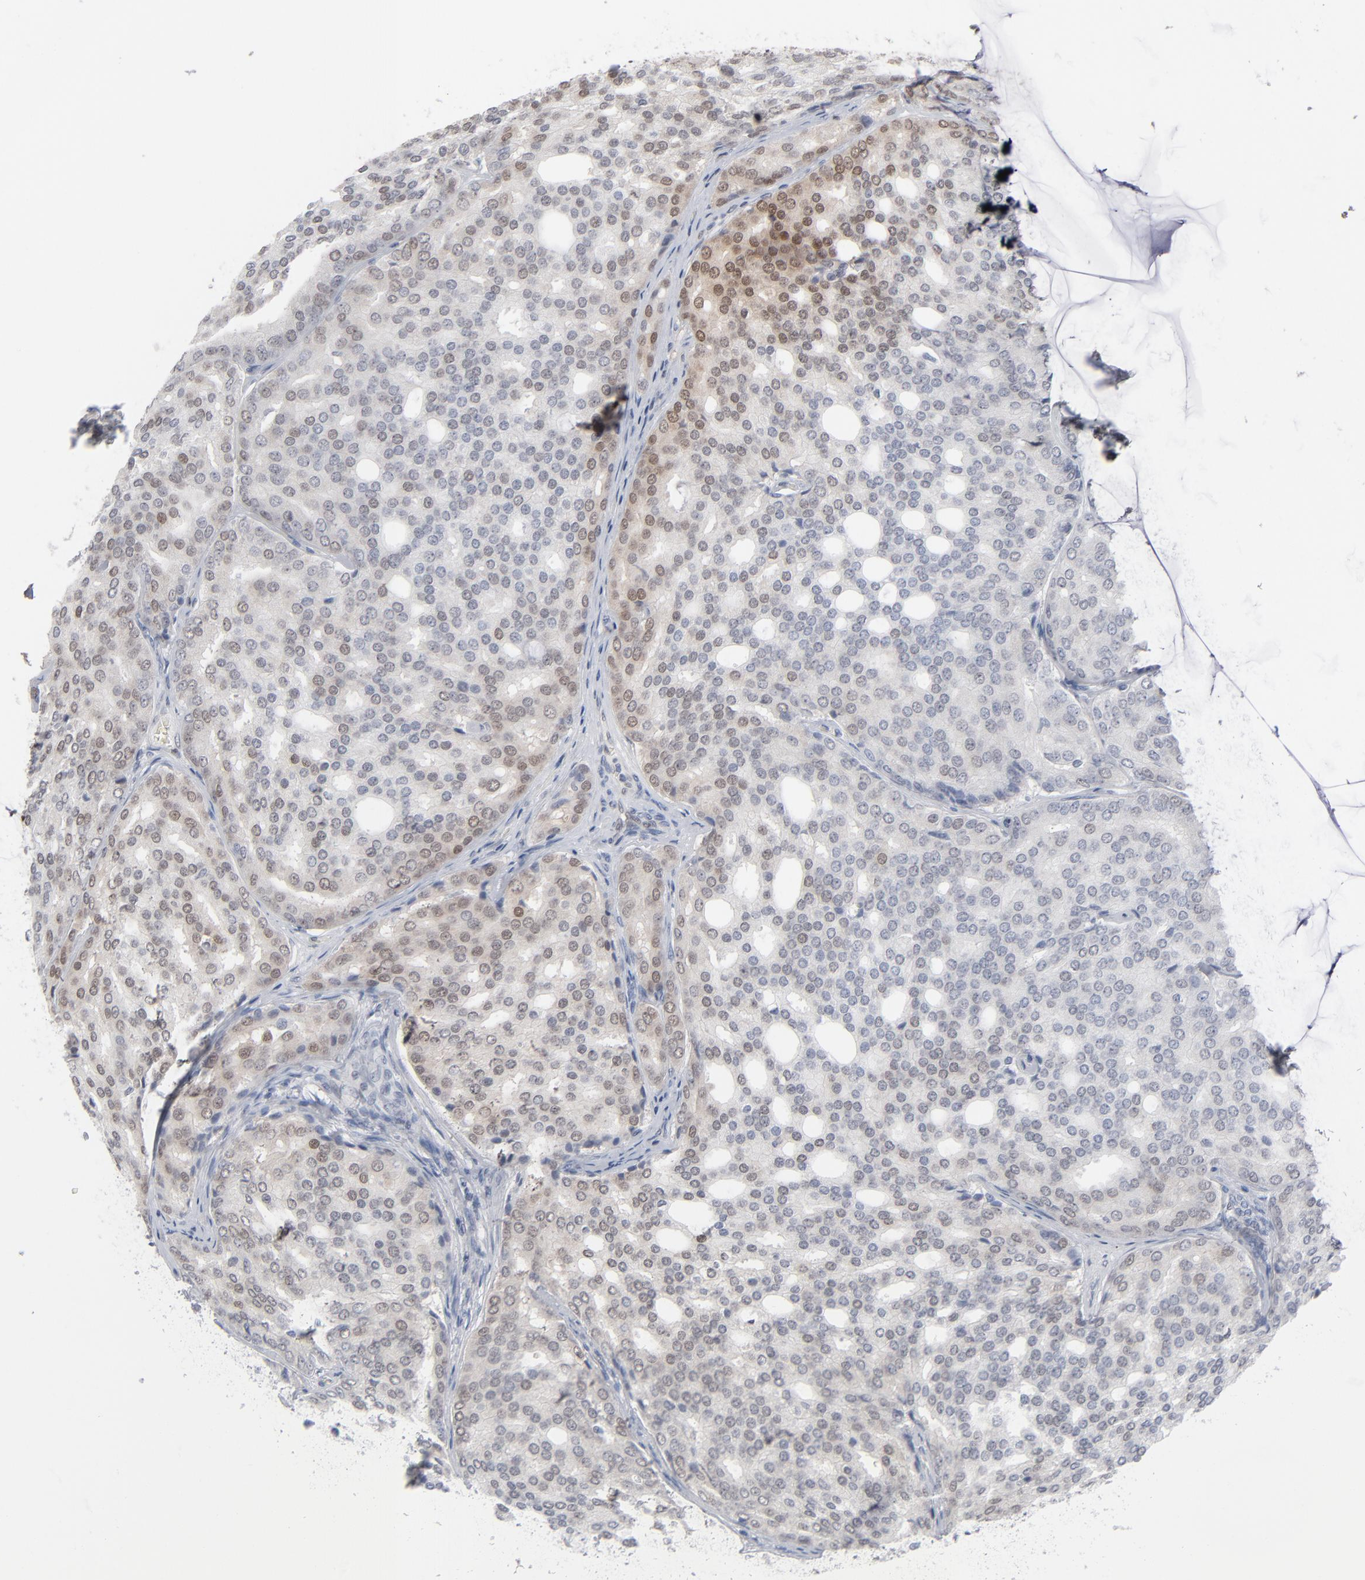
{"staining": {"intensity": "moderate", "quantity": "<25%", "location": "nuclear"}, "tissue": "prostate cancer", "cell_type": "Tumor cells", "image_type": "cancer", "snomed": [{"axis": "morphology", "description": "Adenocarcinoma, High grade"}, {"axis": "topography", "description": "Prostate"}], "caption": "Protein staining by immunohistochemistry (IHC) reveals moderate nuclear staining in approximately <25% of tumor cells in prostate cancer. (DAB = brown stain, brightfield microscopy at high magnification).", "gene": "IRF9", "patient": {"sex": "male", "age": 64}}